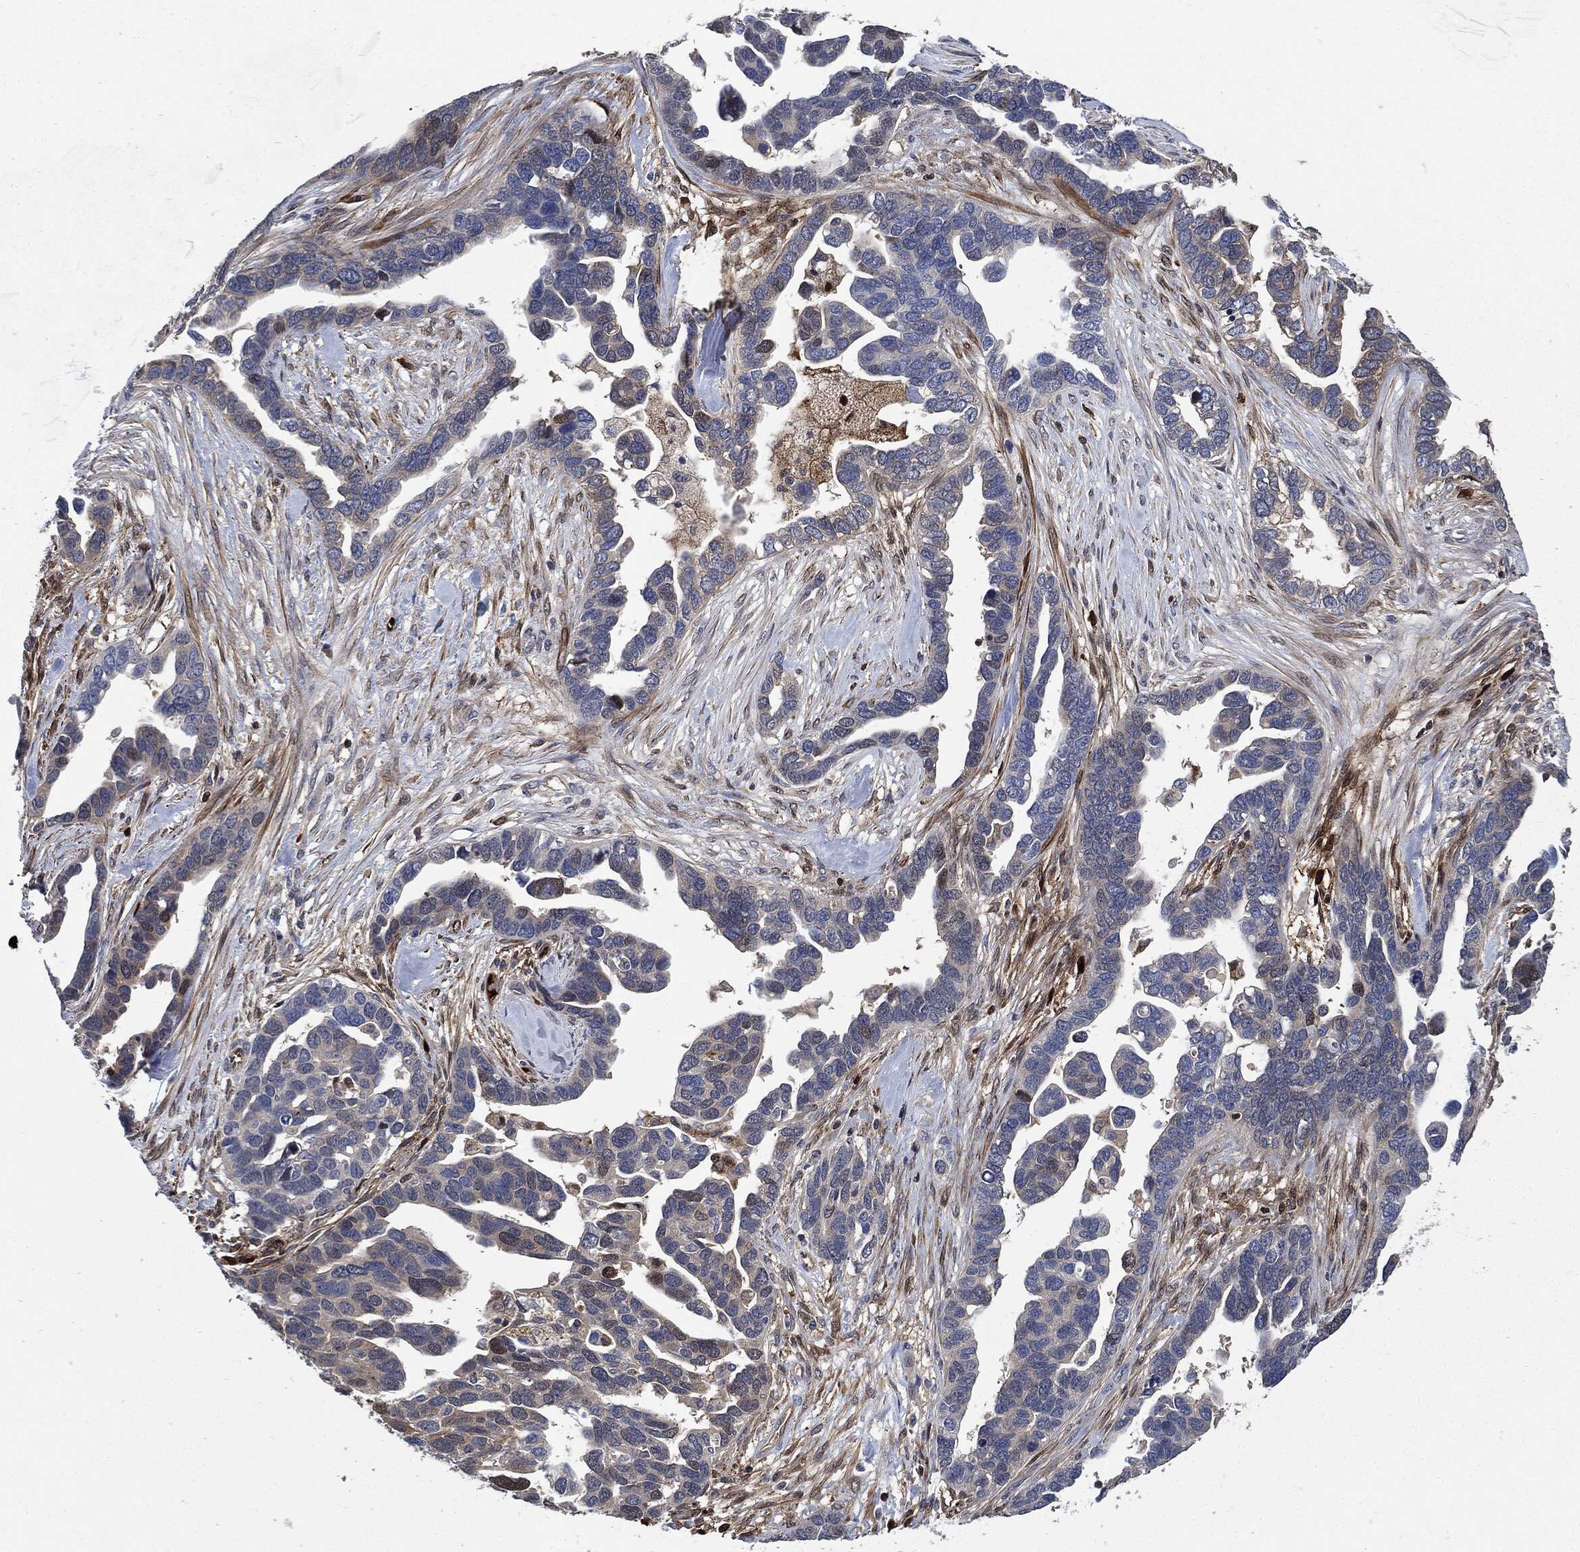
{"staining": {"intensity": "negative", "quantity": "none", "location": "none"}, "tissue": "ovarian cancer", "cell_type": "Tumor cells", "image_type": "cancer", "snomed": [{"axis": "morphology", "description": "Cystadenocarcinoma, serous, NOS"}, {"axis": "topography", "description": "Ovary"}], "caption": "Tumor cells show no significant positivity in ovarian serous cystadenocarcinoma.", "gene": "PRDX2", "patient": {"sex": "female", "age": 54}}